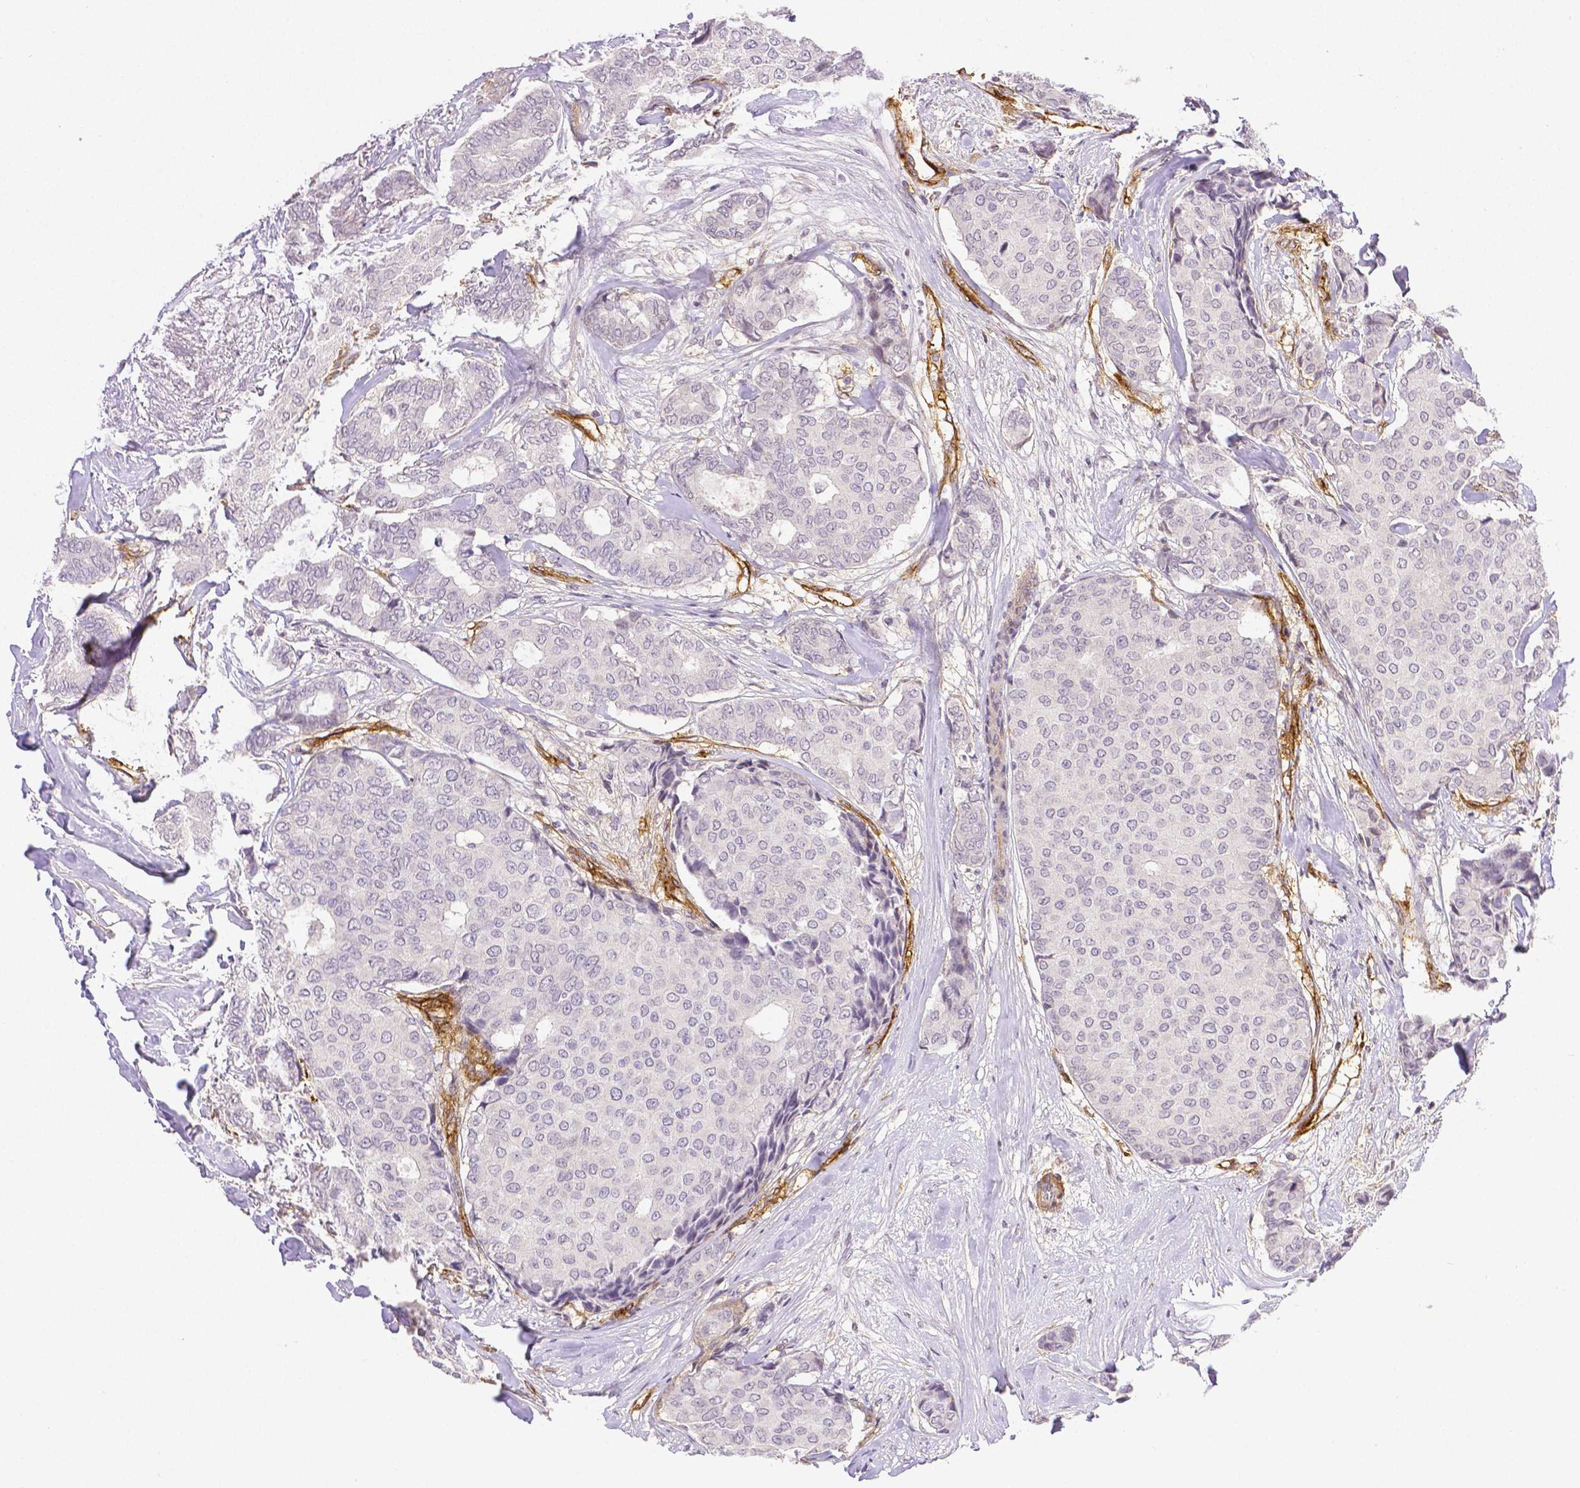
{"staining": {"intensity": "negative", "quantity": "none", "location": "none"}, "tissue": "breast cancer", "cell_type": "Tumor cells", "image_type": "cancer", "snomed": [{"axis": "morphology", "description": "Duct carcinoma"}, {"axis": "topography", "description": "Breast"}], "caption": "The histopathology image reveals no significant staining in tumor cells of breast invasive ductal carcinoma.", "gene": "THY1", "patient": {"sex": "female", "age": 75}}